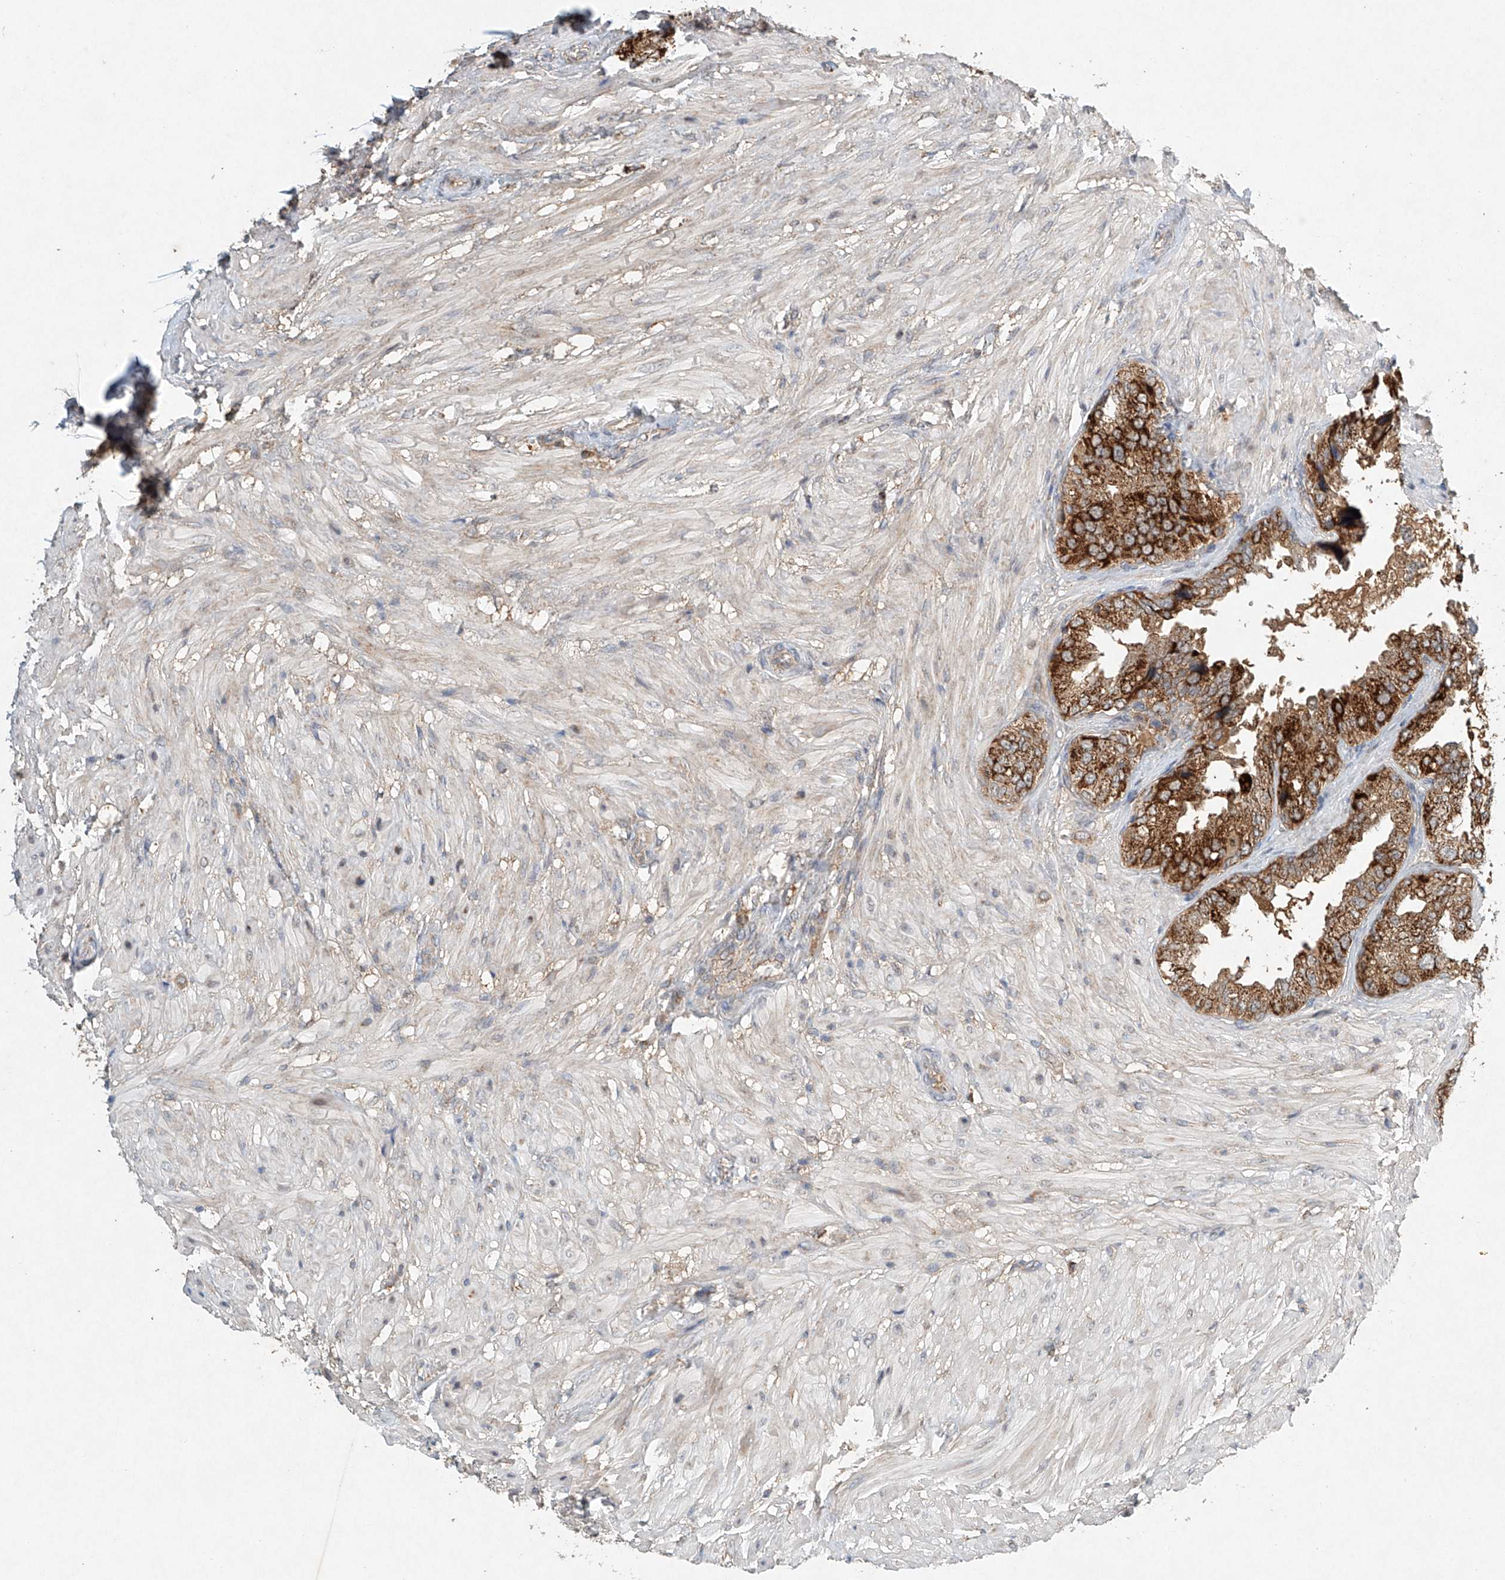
{"staining": {"intensity": "moderate", "quantity": ">75%", "location": "cytoplasmic/membranous"}, "tissue": "seminal vesicle", "cell_type": "Glandular cells", "image_type": "normal", "snomed": [{"axis": "morphology", "description": "Normal tissue, NOS"}, {"axis": "topography", "description": "Seminal veicle"}, {"axis": "topography", "description": "Peripheral nerve tissue"}], "caption": "Benign seminal vesicle was stained to show a protein in brown. There is medium levels of moderate cytoplasmic/membranous positivity in approximately >75% of glandular cells. Nuclei are stained in blue.", "gene": "DCAF11", "patient": {"sex": "male", "age": 63}}